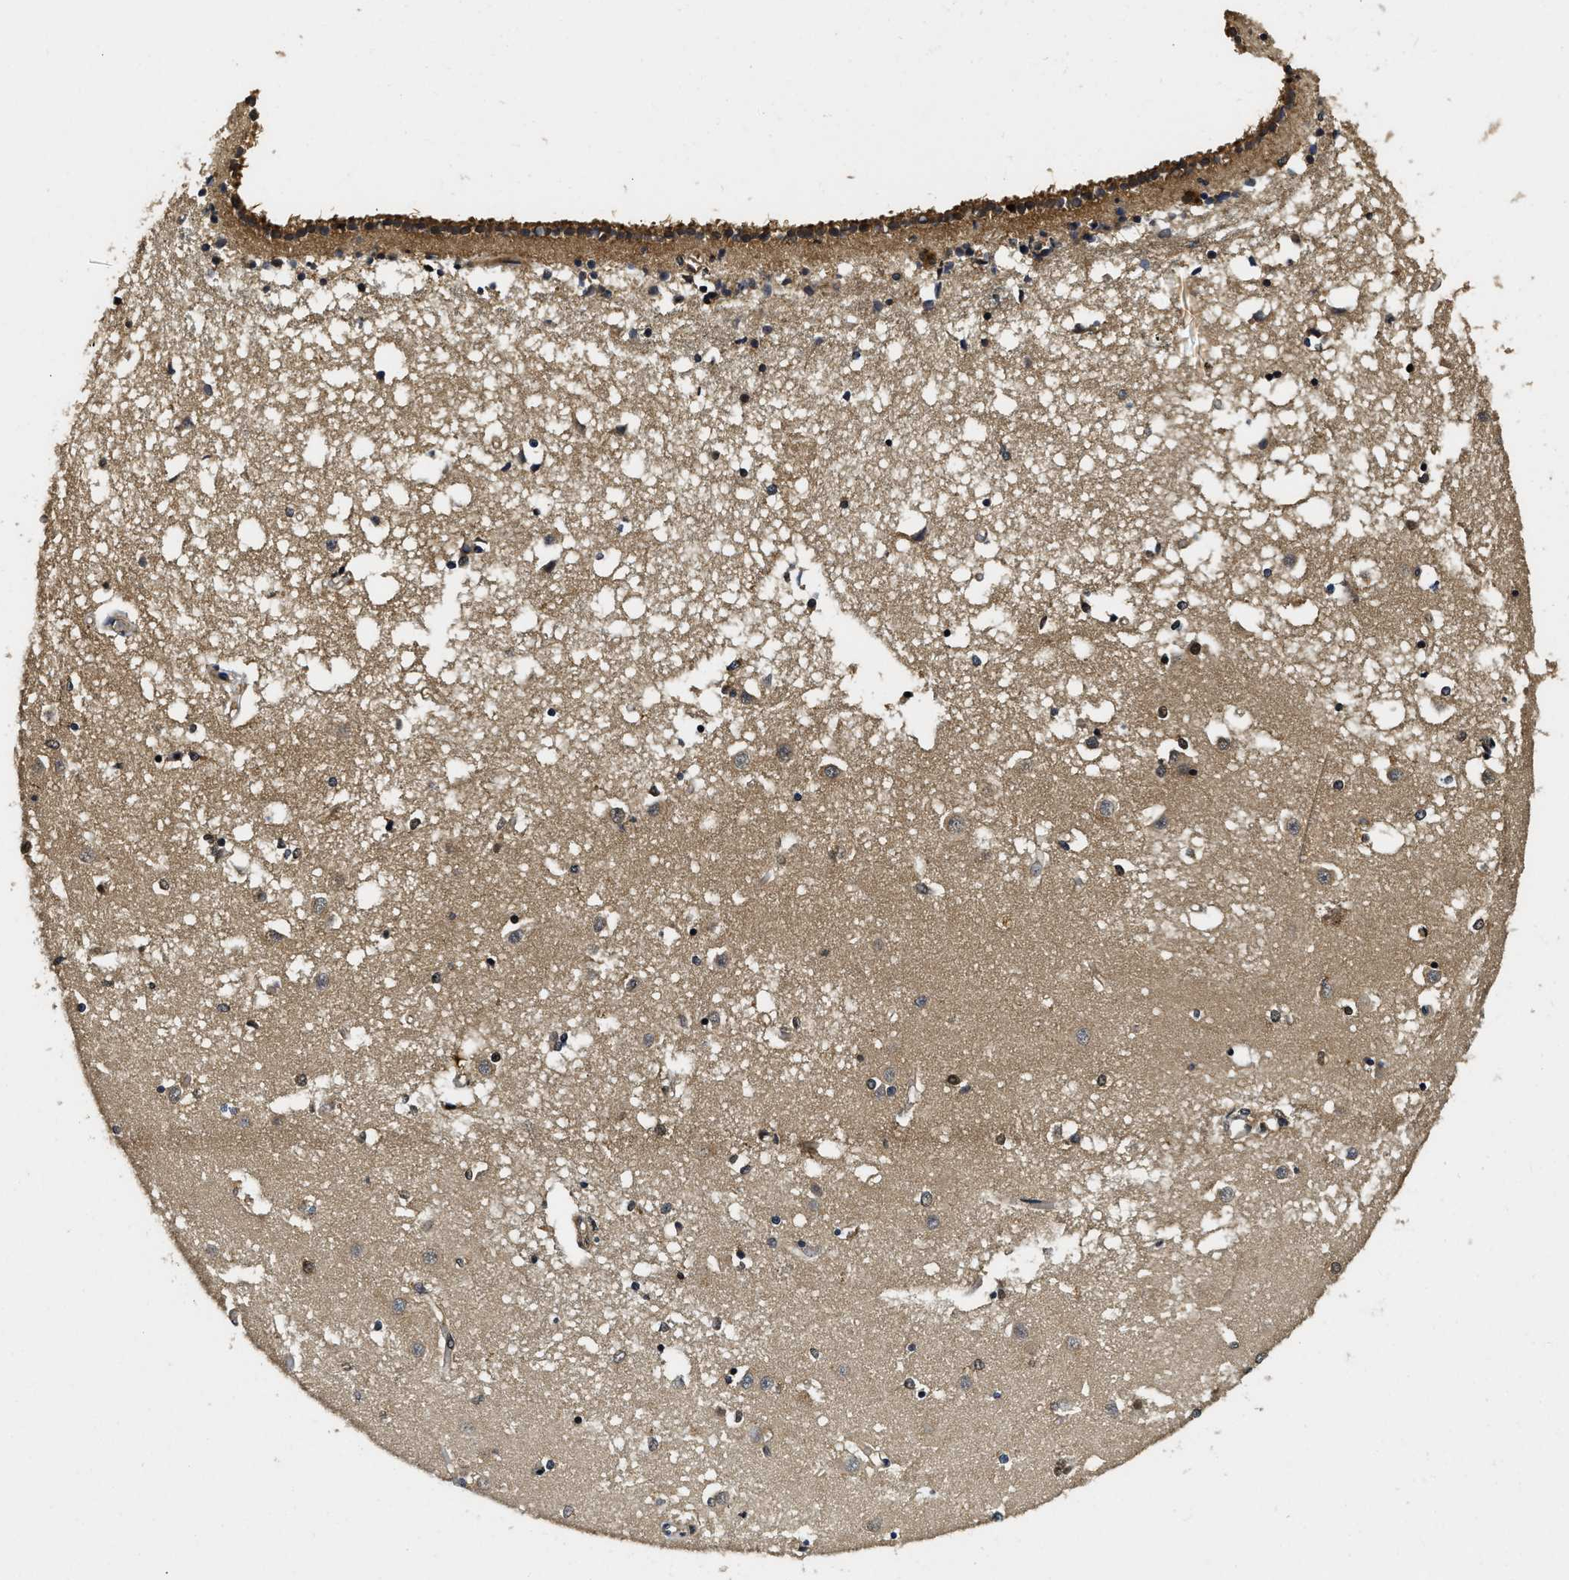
{"staining": {"intensity": "strong", "quantity": "25%-75%", "location": "nuclear"}, "tissue": "caudate", "cell_type": "Glial cells", "image_type": "normal", "snomed": [{"axis": "morphology", "description": "Normal tissue, NOS"}, {"axis": "topography", "description": "Lateral ventricle wall"}], "caption": "Immunohistochemistry (IHC) (DAB) staining of normal human caudate displays strong nuclear protein staining in about 25%-75% of glial cells.", "gene": "ADSL", "patient": {"sex": "male", "age": 45}}